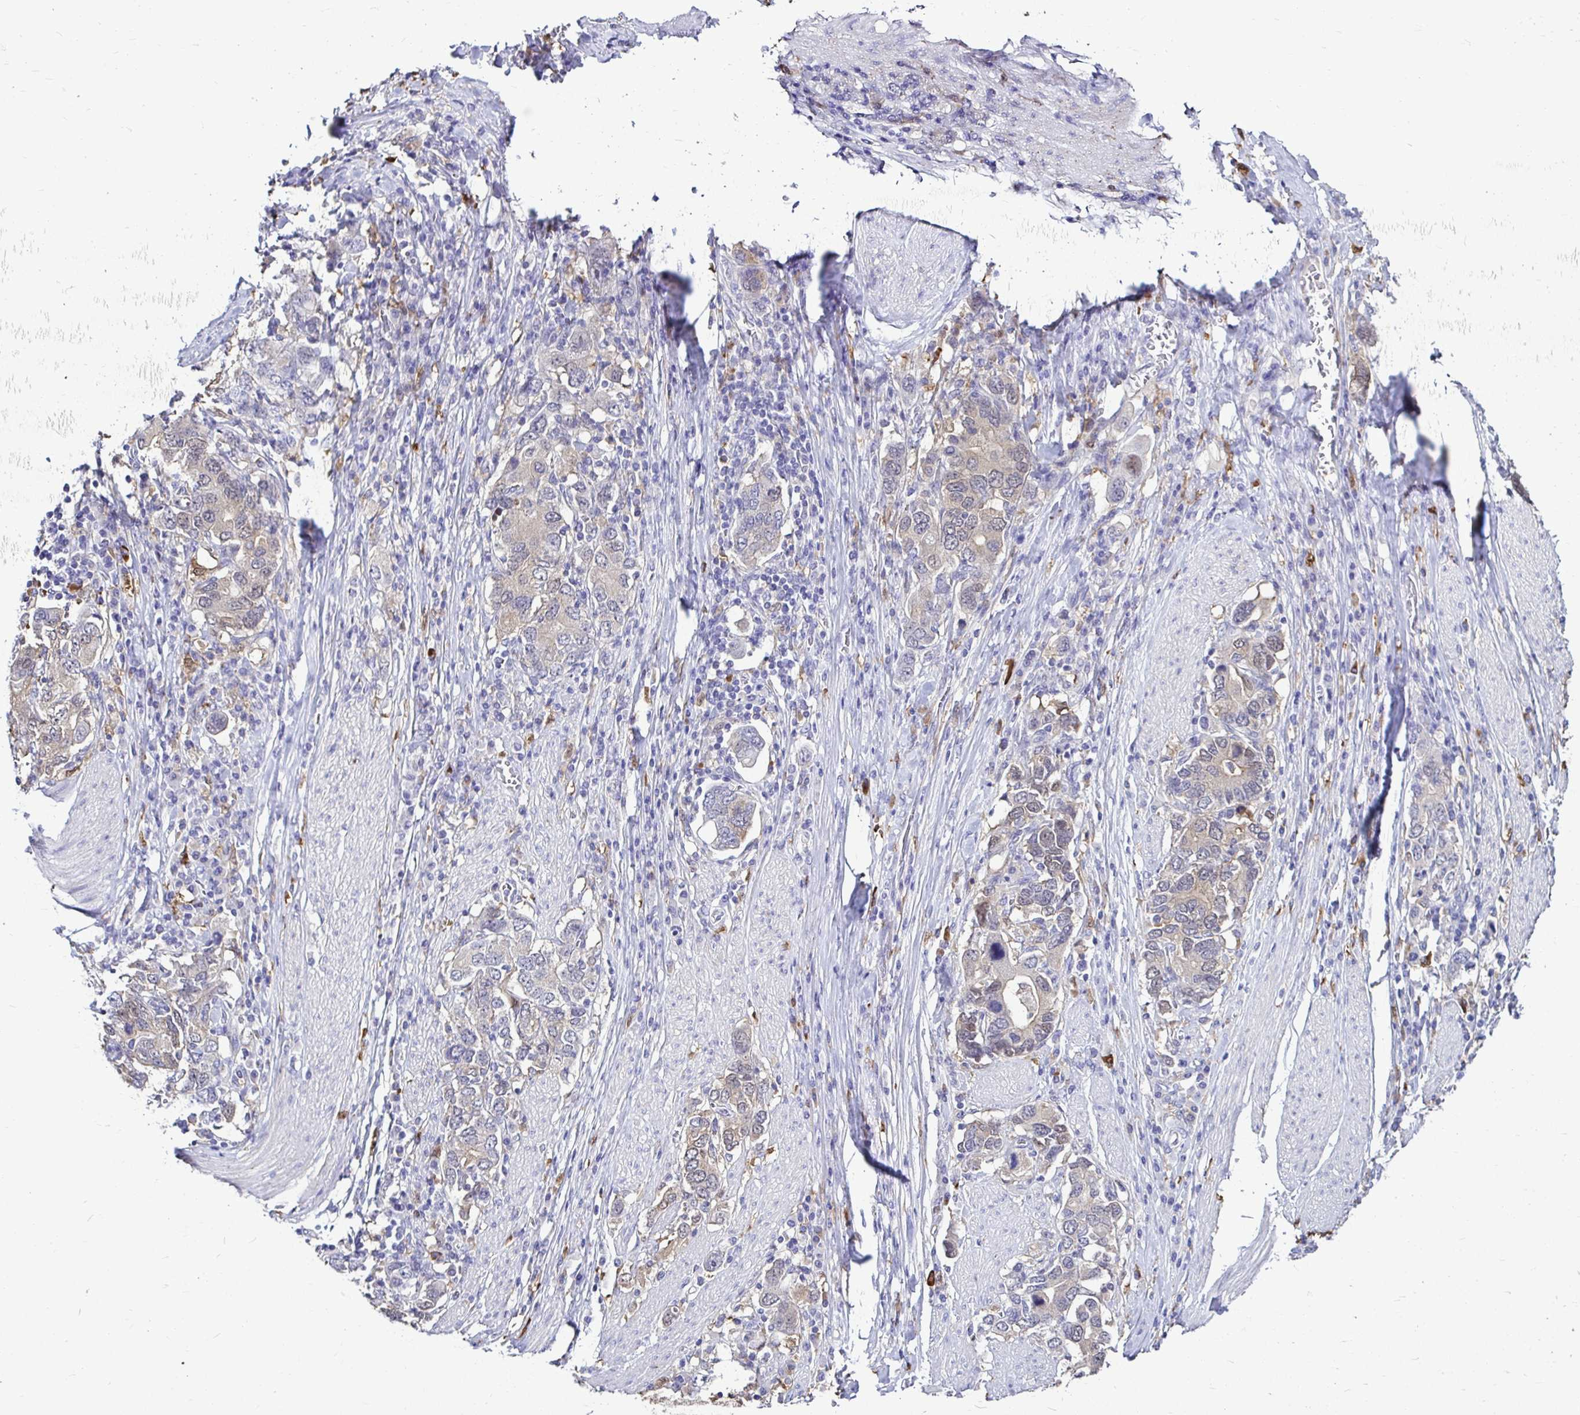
{"staining": {"intensity": "weak", "quantity": "<25%", "location": "cytoplasmic/membranous"}, "tissue": "stomach cancer", "cell_type": "Tumor cells", "image_type": "cancer", "snomed": [{"axis": "morphology", "description": "Adenocarcinoma, NOS"}, {"axis": "topography", "description": "Stomach, upper"}, {"axis": "topography", "description": "Stomach"}], "caption": "Human stomach adenocarcinoma stained for a protein using immunohistochemistry displays no staining in tumor cells.", "gene": "IDH1", "patient": {"sex": "male", "age": 62}}